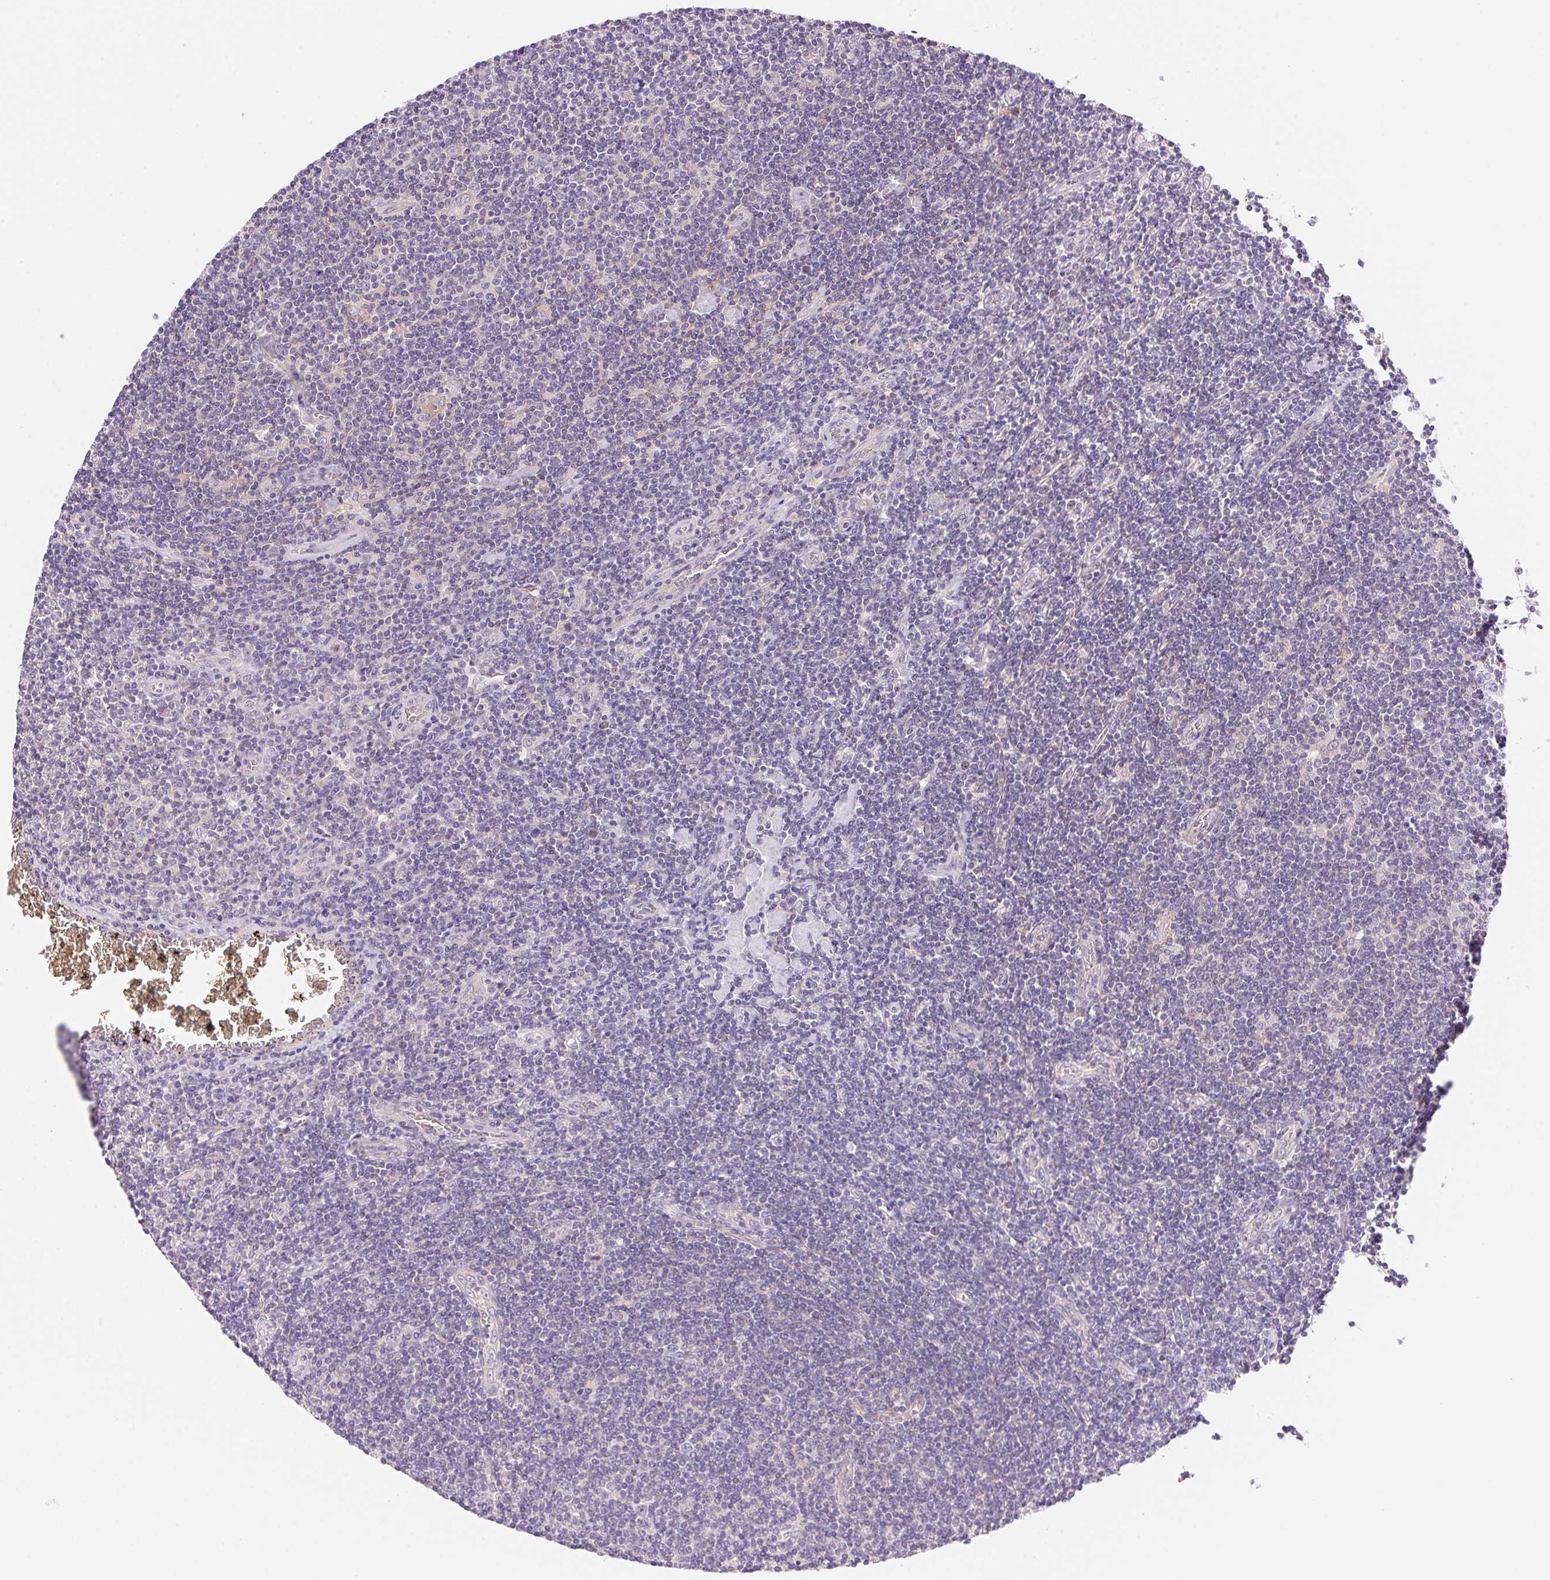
{"staining": {"intensity": "negative", "quantity": "none", "location": "none"}, "tissue": "lymphoma", "cell_type": "Tumor cells", "image_type": "cancer", "snomed": [{"axis": "morphology", "description": "Hodgkin's disease, NOS"}, {"axis": "topography", "description": "Lymph node"}], "caption": "The histopathology image demonstrates no staining of tumor cells in Hodgkin's disease.", "gene": "SMTN", "patient": {"sex": "male", "age": 40}}